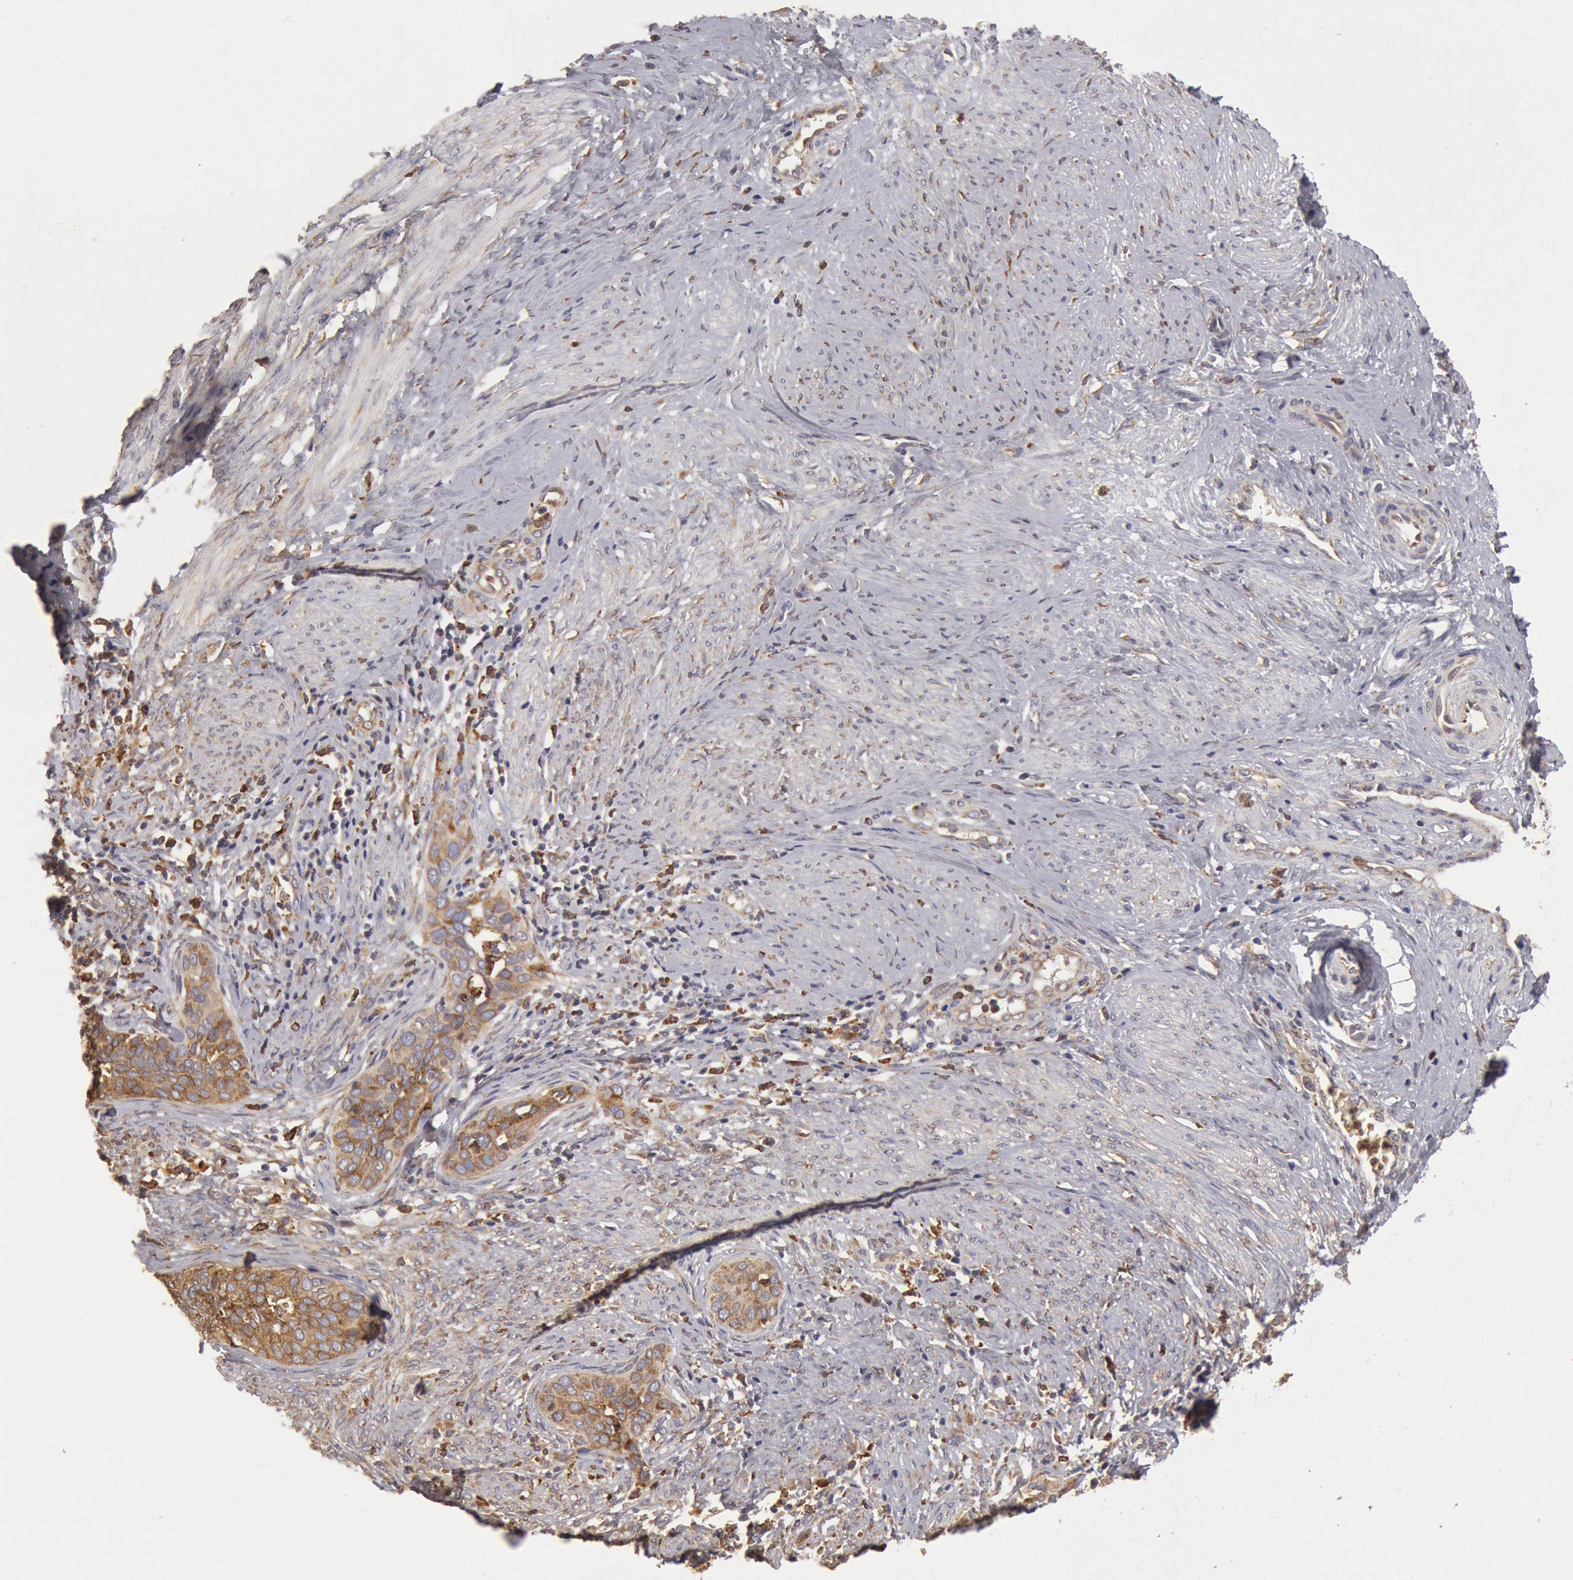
{"staining": {"intensity": "strong", "quantity": ">75%", "location": "cytoplasmic/membranous"}, "tissue": "cervical cancer", "cell_type": "Tumor cells", "image_type": "cancer", "snomed": [{"axis": "morphology", "description": "Squamous cell carcinoma, NOS"}, {"axis": "topography", "description": "Cervix"}], "caption": "Cervical cancer (squamous cell carcinoma) stained with a protein marker demonstrates strong staining in tumor cells.", "gene": "ERP44", "patient": {"sex": "female", "age": 31}}